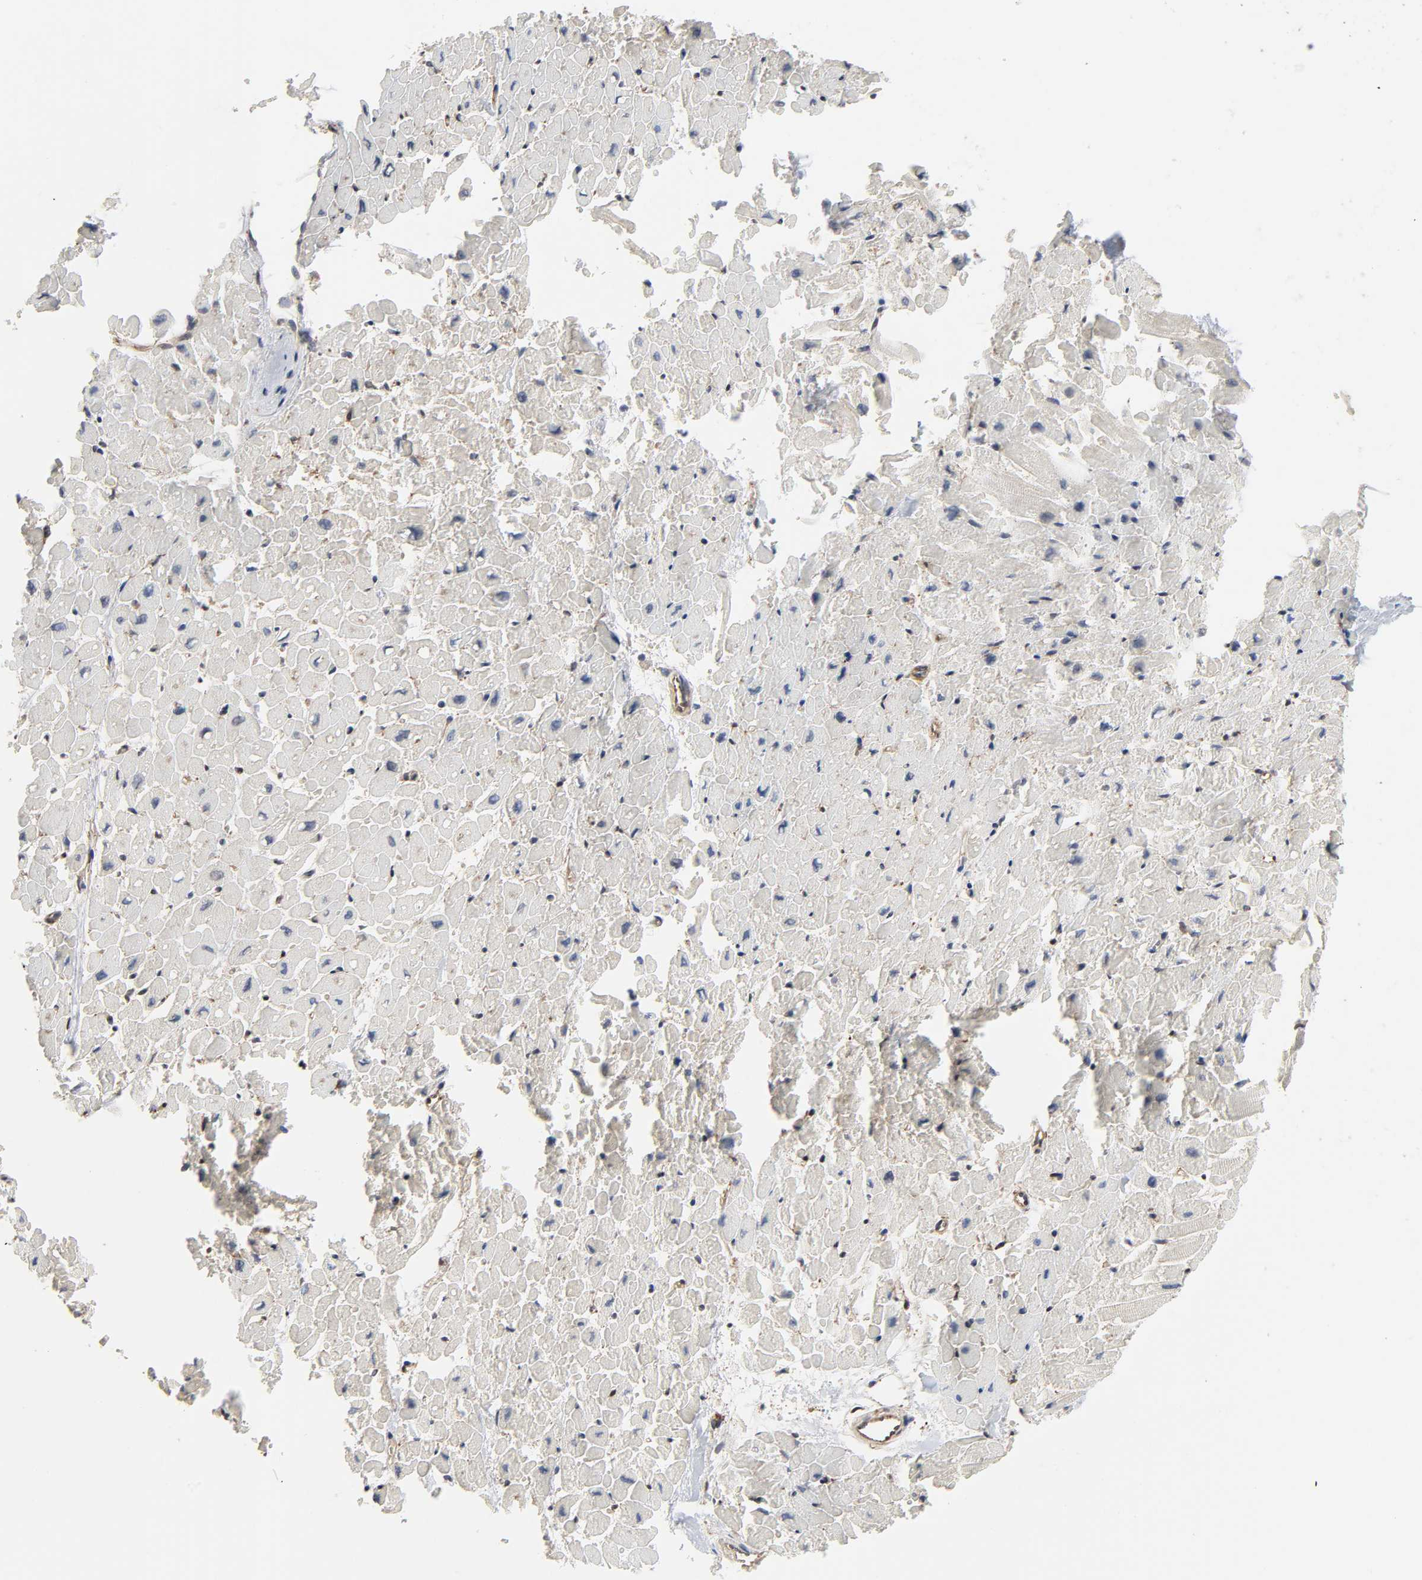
{"staining": {"intensity": "moderate", "quantity": "25%-75%", "location": "cytoplasmic/membranous"}, "tissue": "heart muscle", "cell_type": "Cardiomyocytes", "image_type": "normal", "snomed": [{"axis": "morphology", "description": "Normal tissue, NOS"}, {"axis": "topography", "description": "Heart"}], "caption": "The image demonstrates immunohistochemical staining of benign heart muscle. There is moderate cytoplasmic/membranous positivity is present in approximately 25%-75% of cardiomyocytes. The protein of interest is stained brown, and the nuclei are stained in blue (DAB IHC with brightfield microscopy, high magnification).", "gene": "DDX10", "patient": {"sex": "male", "age": 45}}